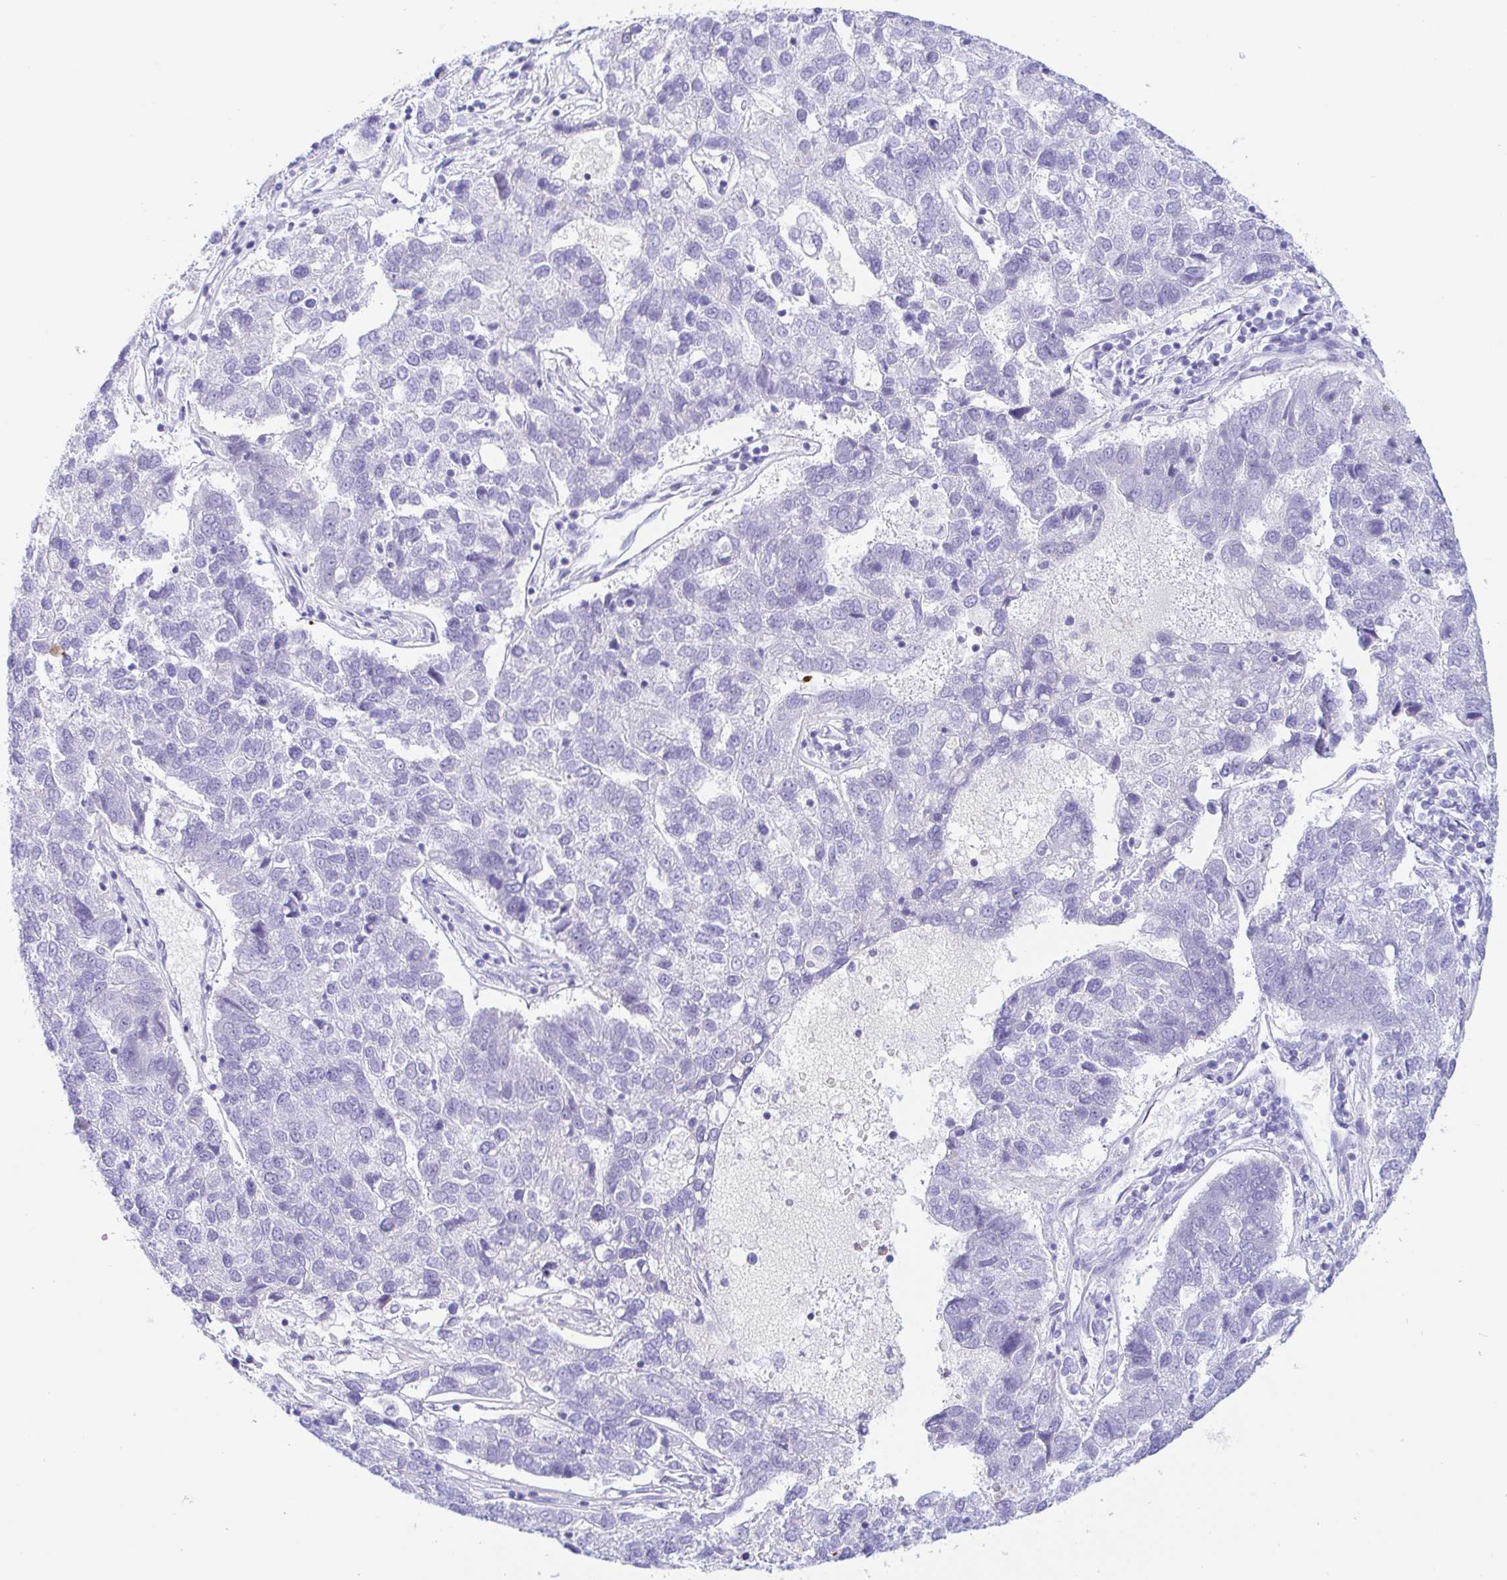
{"staining": {"intensity": "negative", "quantity": "none", "location": "none"}, "tissue": "pancreatic cancer", "cell_type": "Tumor cells", "image_type": "cancer", "snomed": [{"axis": "morphology", "description": "Adenocarcinoma, NOS"}, {"axis": "topography", "description": "Pancreas"}], "caption": "An IHC photomicrograph of pancreatic cancer is shown. There is no staining in tumor cells of pancreatic cancer. (Stains: DAB immunohistochemistry (IHC) with hematoxylin counter stain, Microscopy: brightfield microscopy at high magnification).", "gene": "PINLYP", "patient": {"sex": "female", "age": 61}}